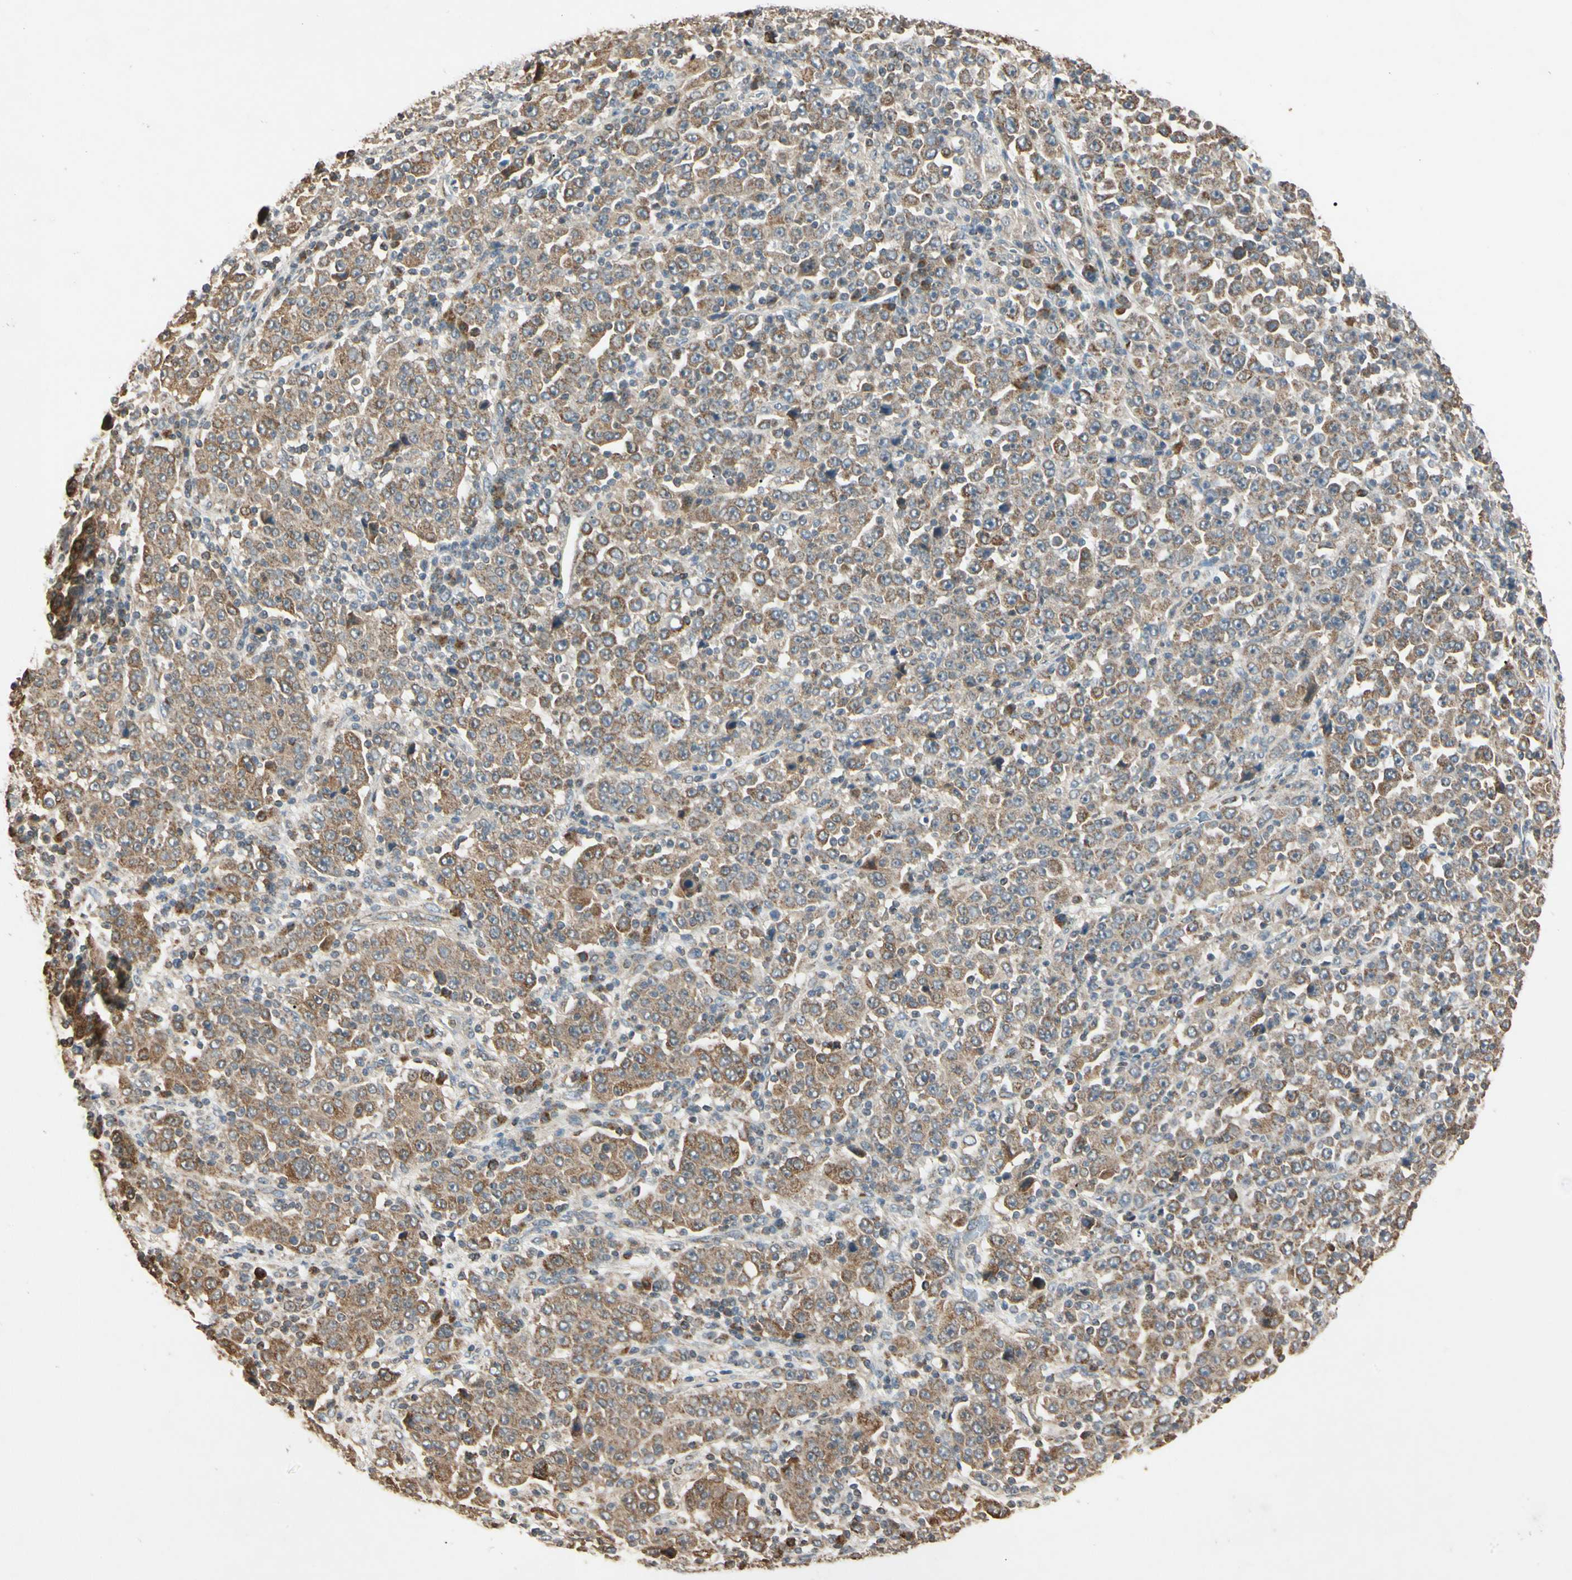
{"staining": {"intensity": "moderate", "quantity": ">75%", "location": "cytoplasmic/membranous"}, "tissue": "stomach cancer", "cell_type": "Tumor cells", "image_type": "cancer", "snomed": [{"axis": "morphology", "description": "Normal tissue, NOS"}, {"axis": "morphology", "description": "Adenocarcinoma, NOS"}, {"axis": "topography", "description": "Stomach, upper"}, {"axis": "topography", "description": "Stomach"}], "caption": "DAB (3,3'-diaminobenzidine) immunohistochemical staining of stomach adenocarcinoma exhibits moderate cytoplasmic/membranous protein positivity in about >75% of tumor cells.", "gene": "PRDX5", "patient": {"sex": "male", "age": 59}}